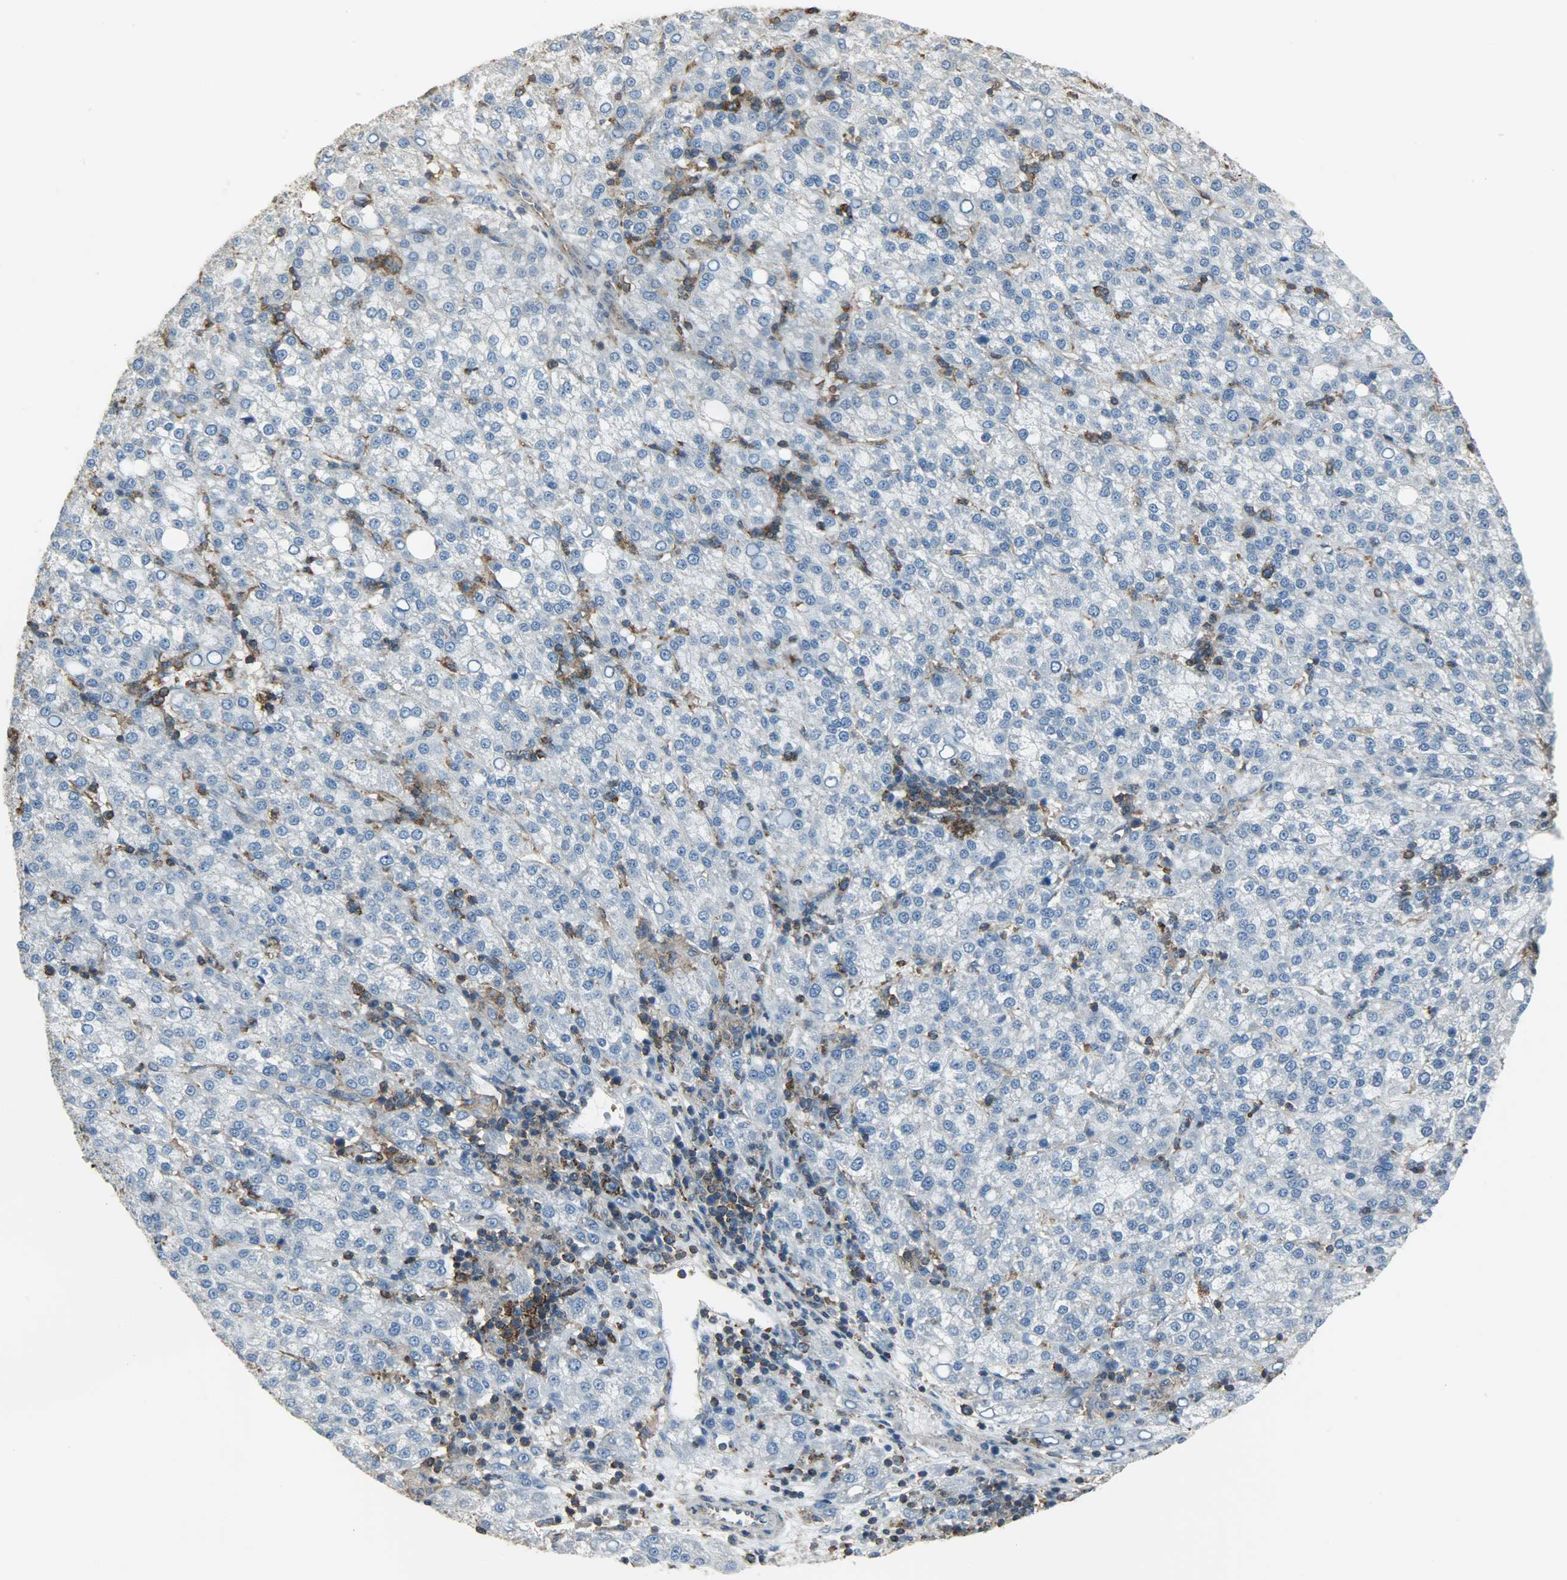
{"staining": {"intensity": "weak", "quantity": ">75%", "location": "cytoplasmic/membranous"}, "tissue": "liver cancer", "cell_type": "Tumor cells", "image_type": "cancer", "snomed": [{"axis": "morphology", "description": "Carcinoma, Hepatocellular, NOS"}, {"axis": "topography", "description": "Liver"}], "caption": "Liver cancer (hepatocellular carcinoma) was stained to show a protein in brown. There is low levels of weak cytoplasmic/membranous expression in approximately >75% of tumor cells.", "gene": "DNAJA4", "patient": {"sex": "female", "age": 58}}